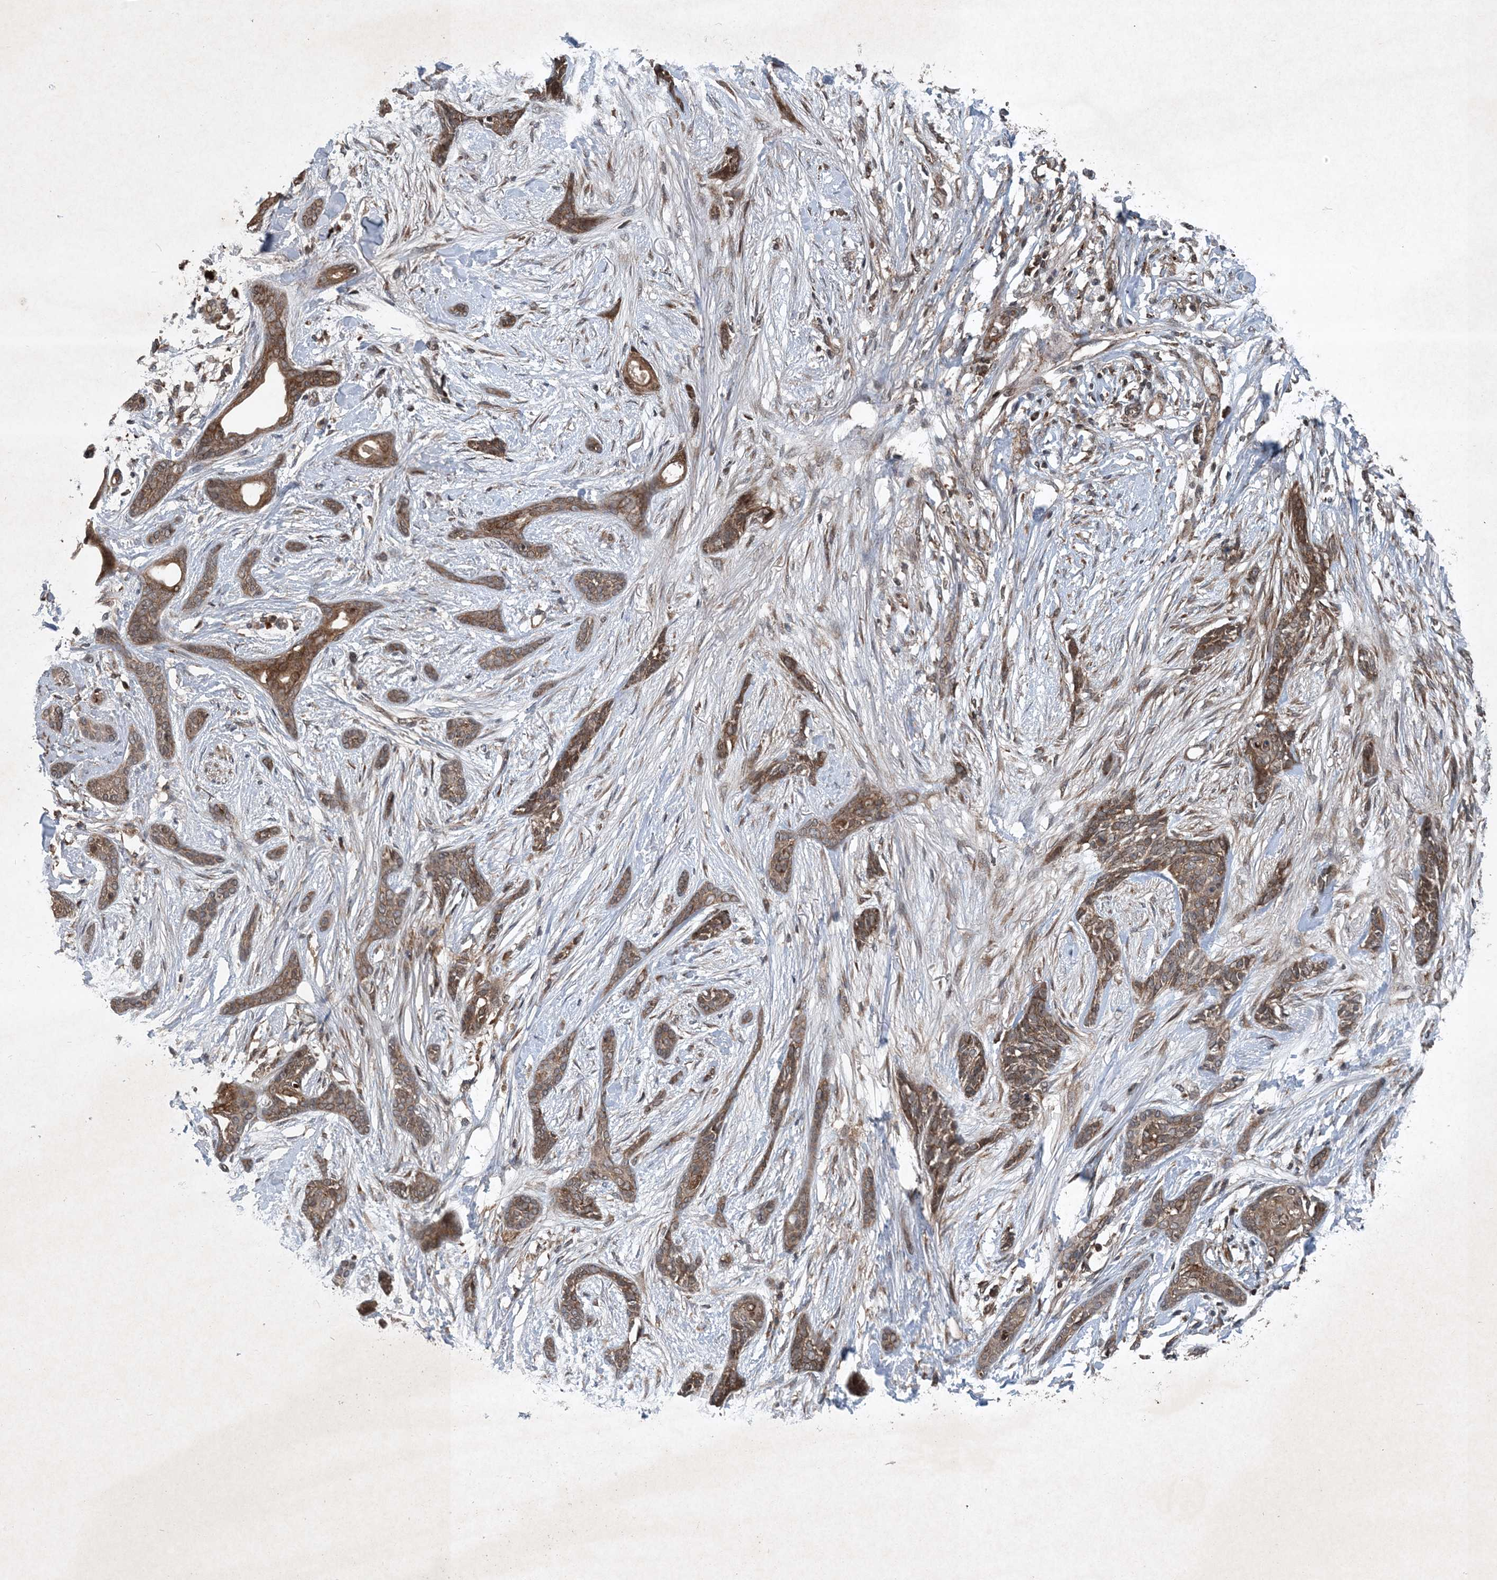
{"staining": {"intensity": "moderate", "quantity": ">75%", "location": "cytoplasmic/membranous"}, "tissue": "skin cancer", "cell_type": "Tumor cells", "image_type": "cancer", "snomed": [{"axis": "morphology", "description": "Basal cell carcinoma"}, {"axis": "morphology", "description": "Adnexal tumor, benign"}, {"axis": "topography", "description": "Skin"}], "caption": "Protein staining reveals moderate cytoplasmic/membranous expression in about >75% of tumor cells in skin cancer.", "gene": "GNG5", "patient": {"sex": "female", "age": 42}}